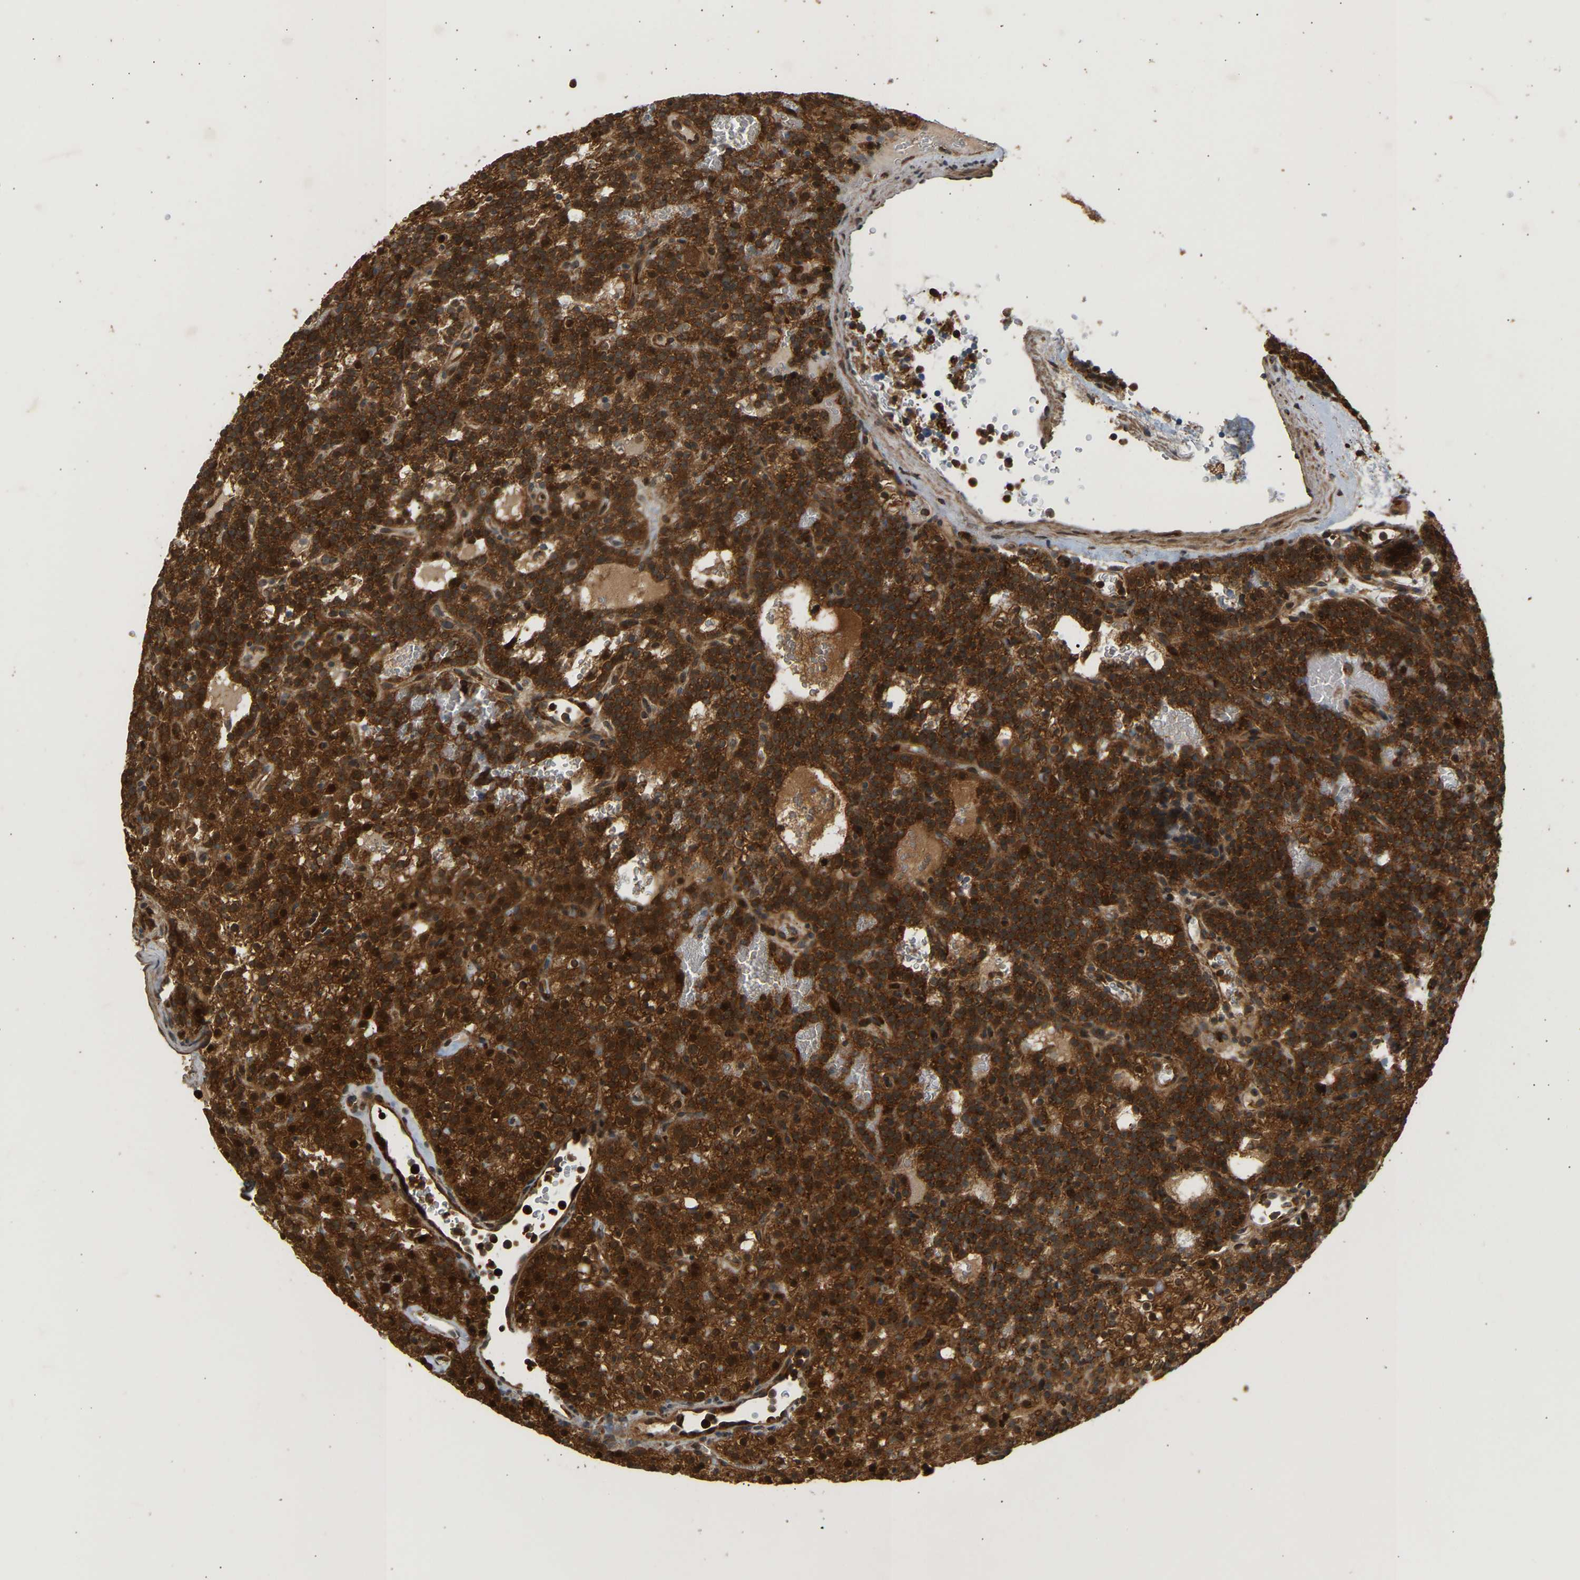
{"staining": {"intensity": "strong", "quantity": ">75%", "location": "cytoplasmic/membranous"}, "tissue": "parathyroid gland", "cell_type": "Glandular cells", "image_type": "normal", "snomed": [{"axis": "morphology", "description": "Normal tissue, NOS"}, {"axis": "morphology", "description": "Adenoma, NOS"}, {"axis": "topography", "description": "Parathyroid gland"}], "caption": "Strong cytoplasmic/membranous staining for a protein is present in about >75% of glandular cells of benign parathyroid gland using immunohistochemistry.", "gene": "ENSG00000282218", "patient": {"sex": "female", "age": 74}}